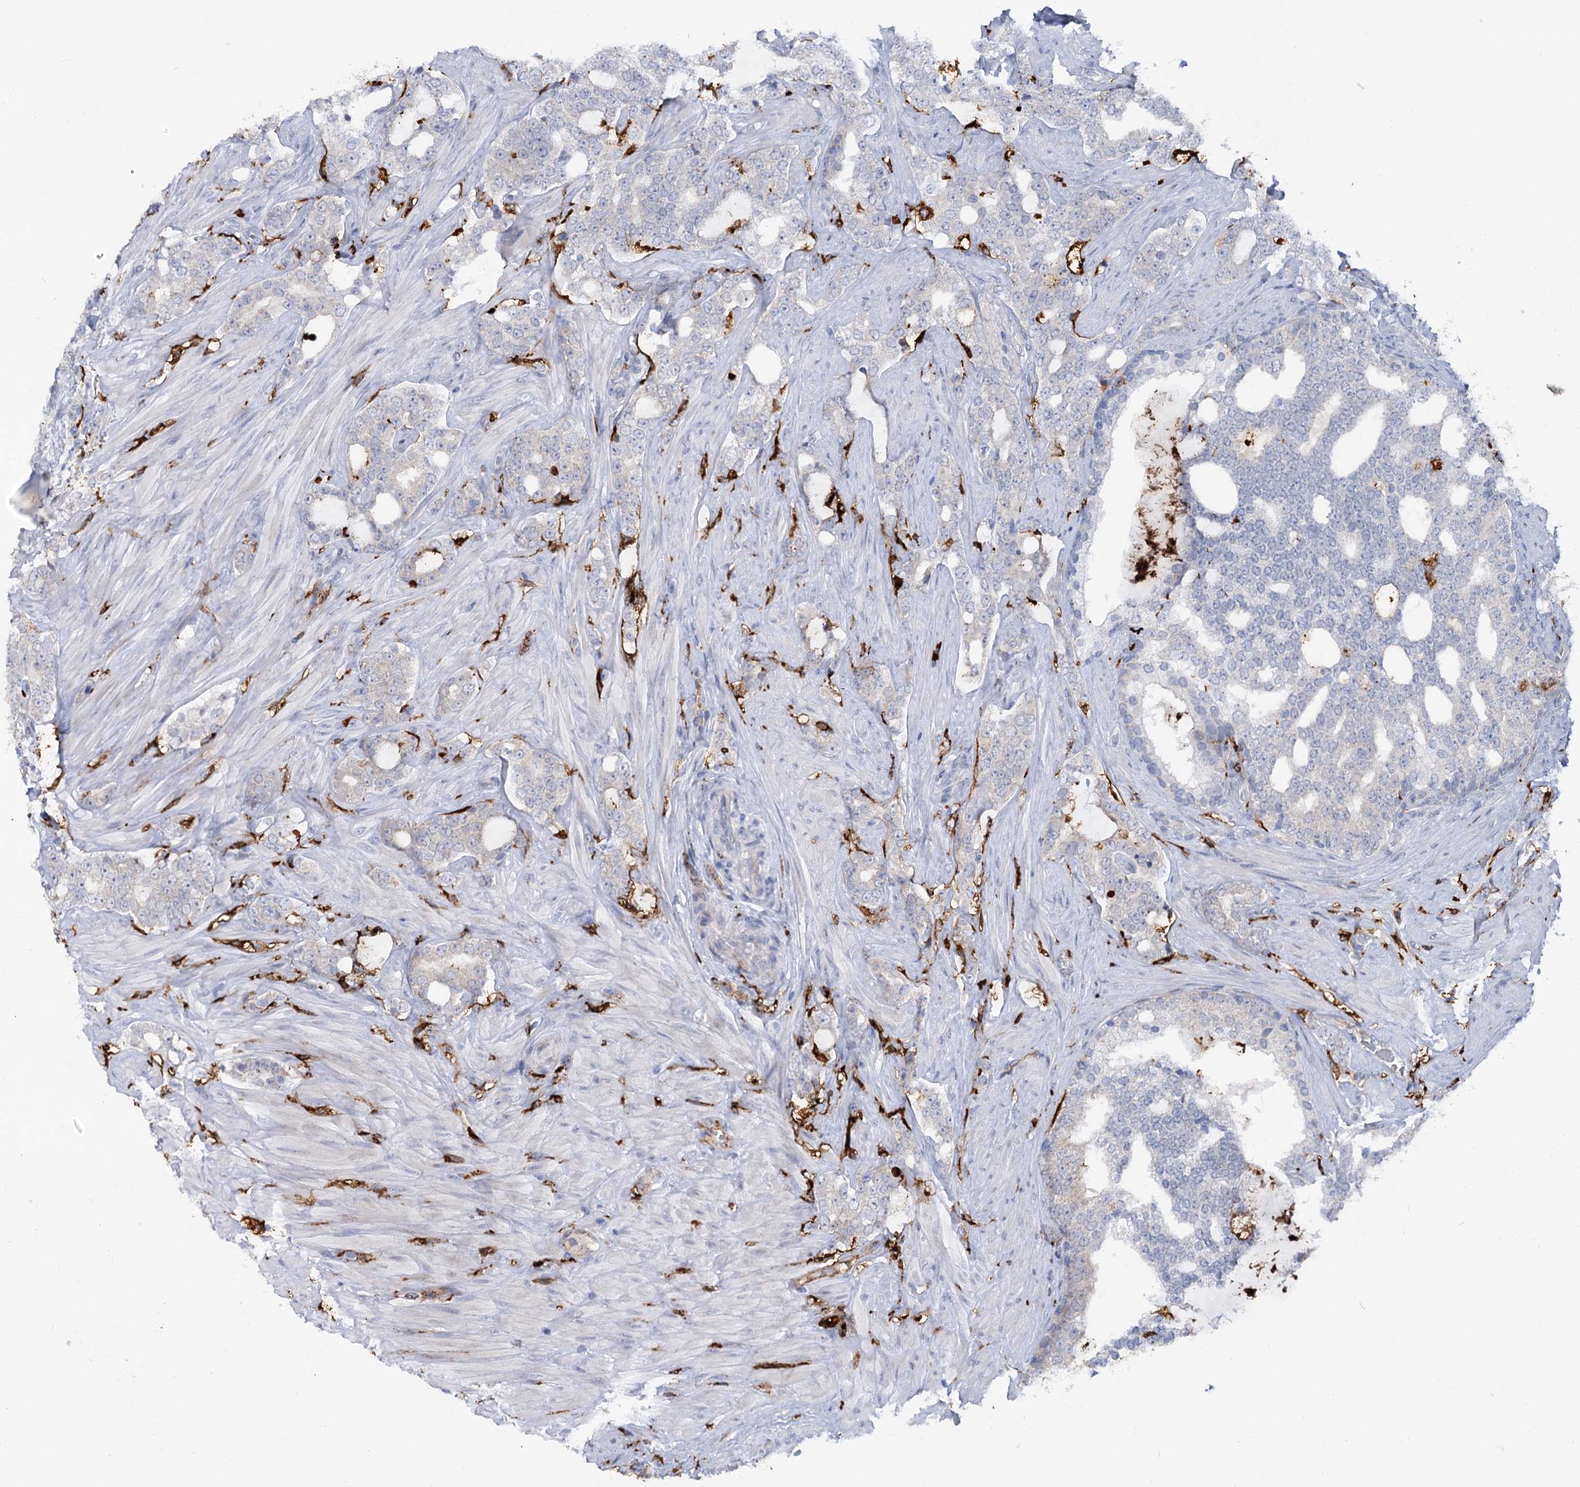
{"staining": {"intensity": "negative", "quantity": "none", "location": "none"}, "tissue": "prostate cancer", "cell_type": "Tumor cells", "image_type": "cancer", "snomed": [{"axis": "morphology", "description": "Adenocarcinoma, High grade"}, {"axis": "topography", "description": "Prostate"}], "caption": "A micrograph of human prostate adenocarcinoma (high-grade) is negative for staining in tumor cells. (Stains: DAB (3,3'-diaminobenzidine) immunohistochemistry with hematoxylin counter stain, Microscopy: brightfield microscopy at high magnification).", "gene": "PIWIL4", "patient": {"sex": "male", "age": 64}}